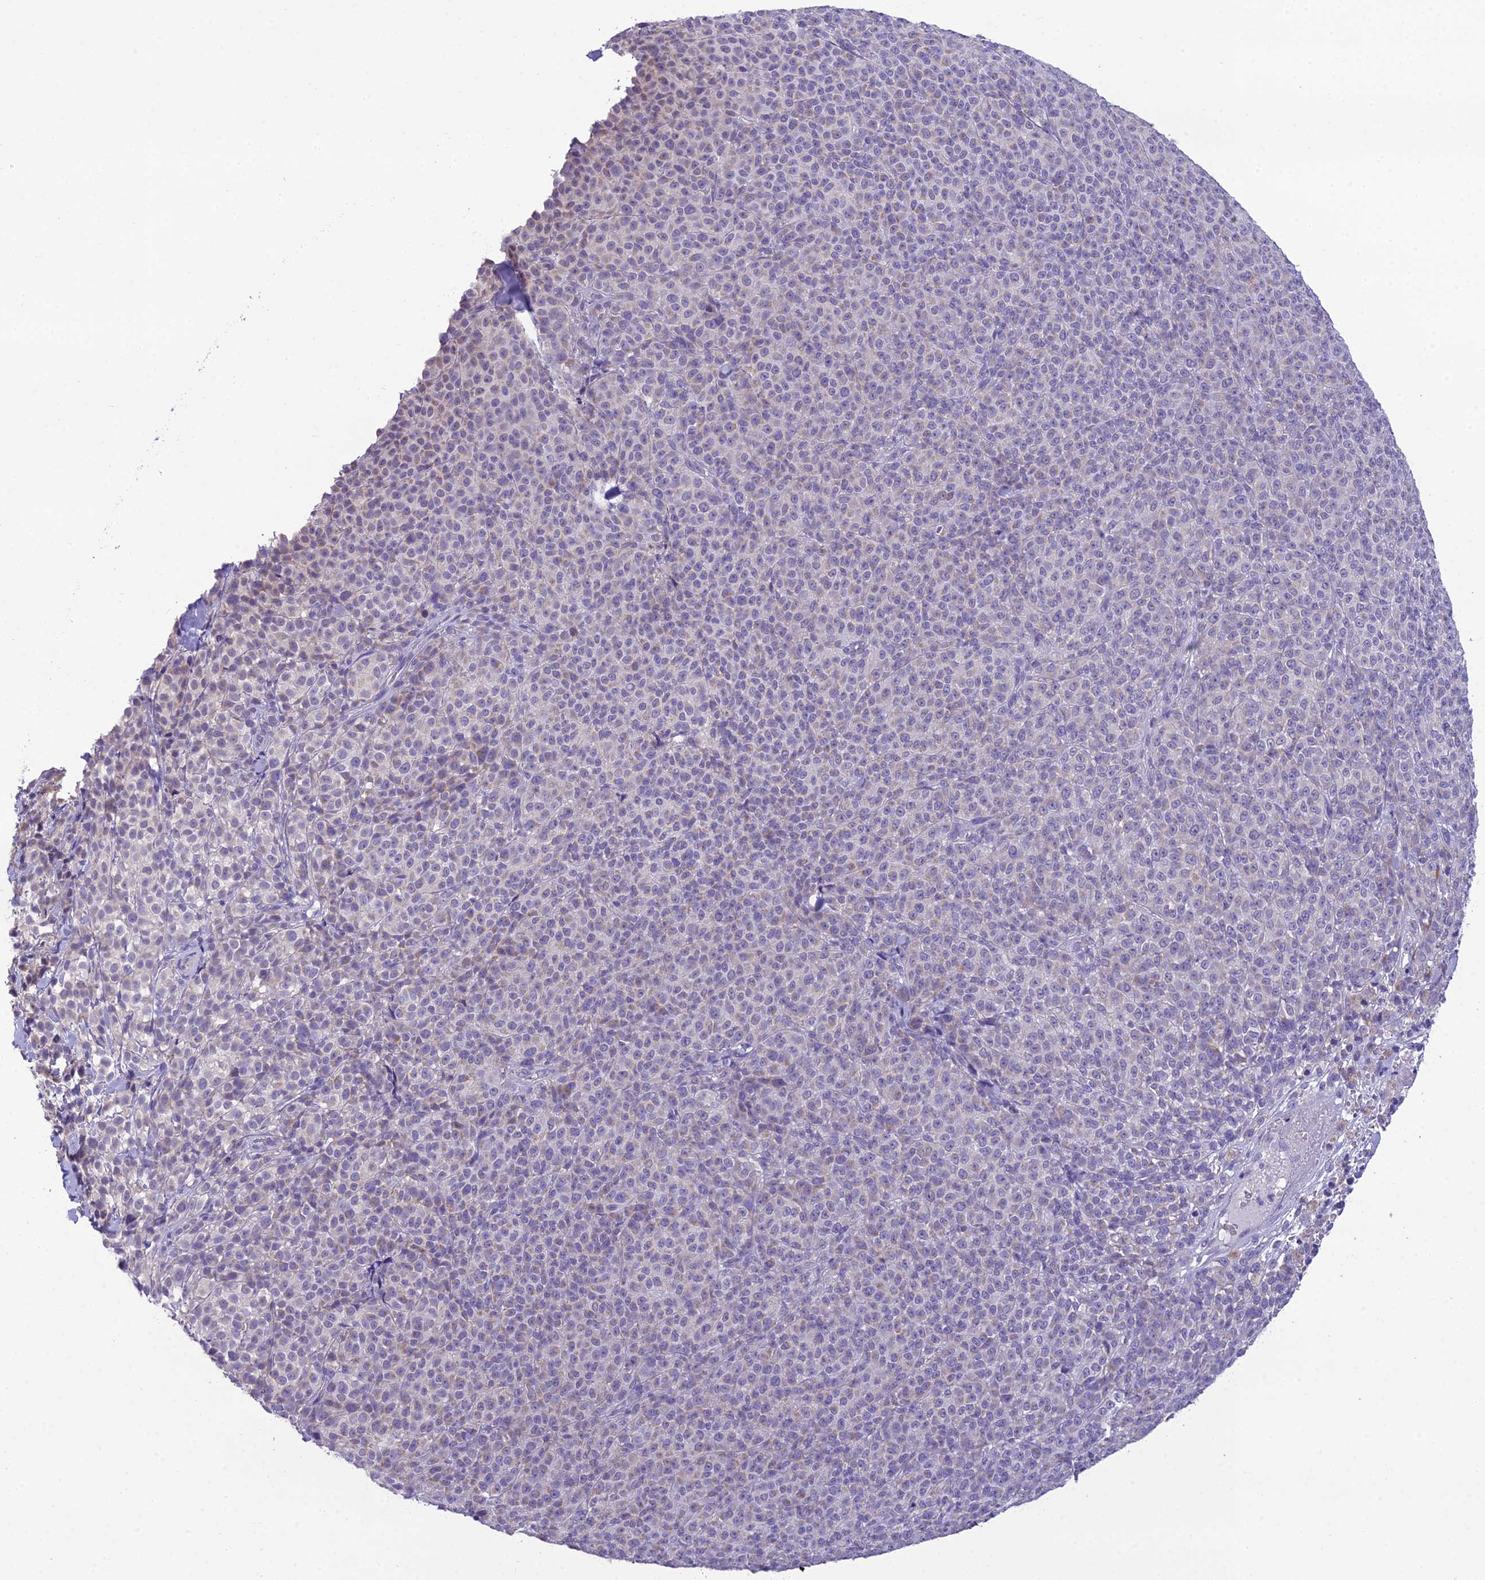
{"staining": {"intensity": "negative", "quantity": "none", "location": "none"}, "tissue": "melanoma", "cell_type": "Tumor cells", "image_type": "cancer", "snomed": [{"axis": "morphology", "description": "Normal tissue, NOS"}, {"axis": "morphology", "description": "Malignant melanoma, NOS"}, {"axis": "topography", "description": "Skin"}], "caption": "DAB (3,3'-diaminobenzidine) immunohistochemical staining of malignant melanoma reveals no significant positivity in tumor cells.", "gene": "MIIP", "patient": {"sex": "female", "age": 34}}